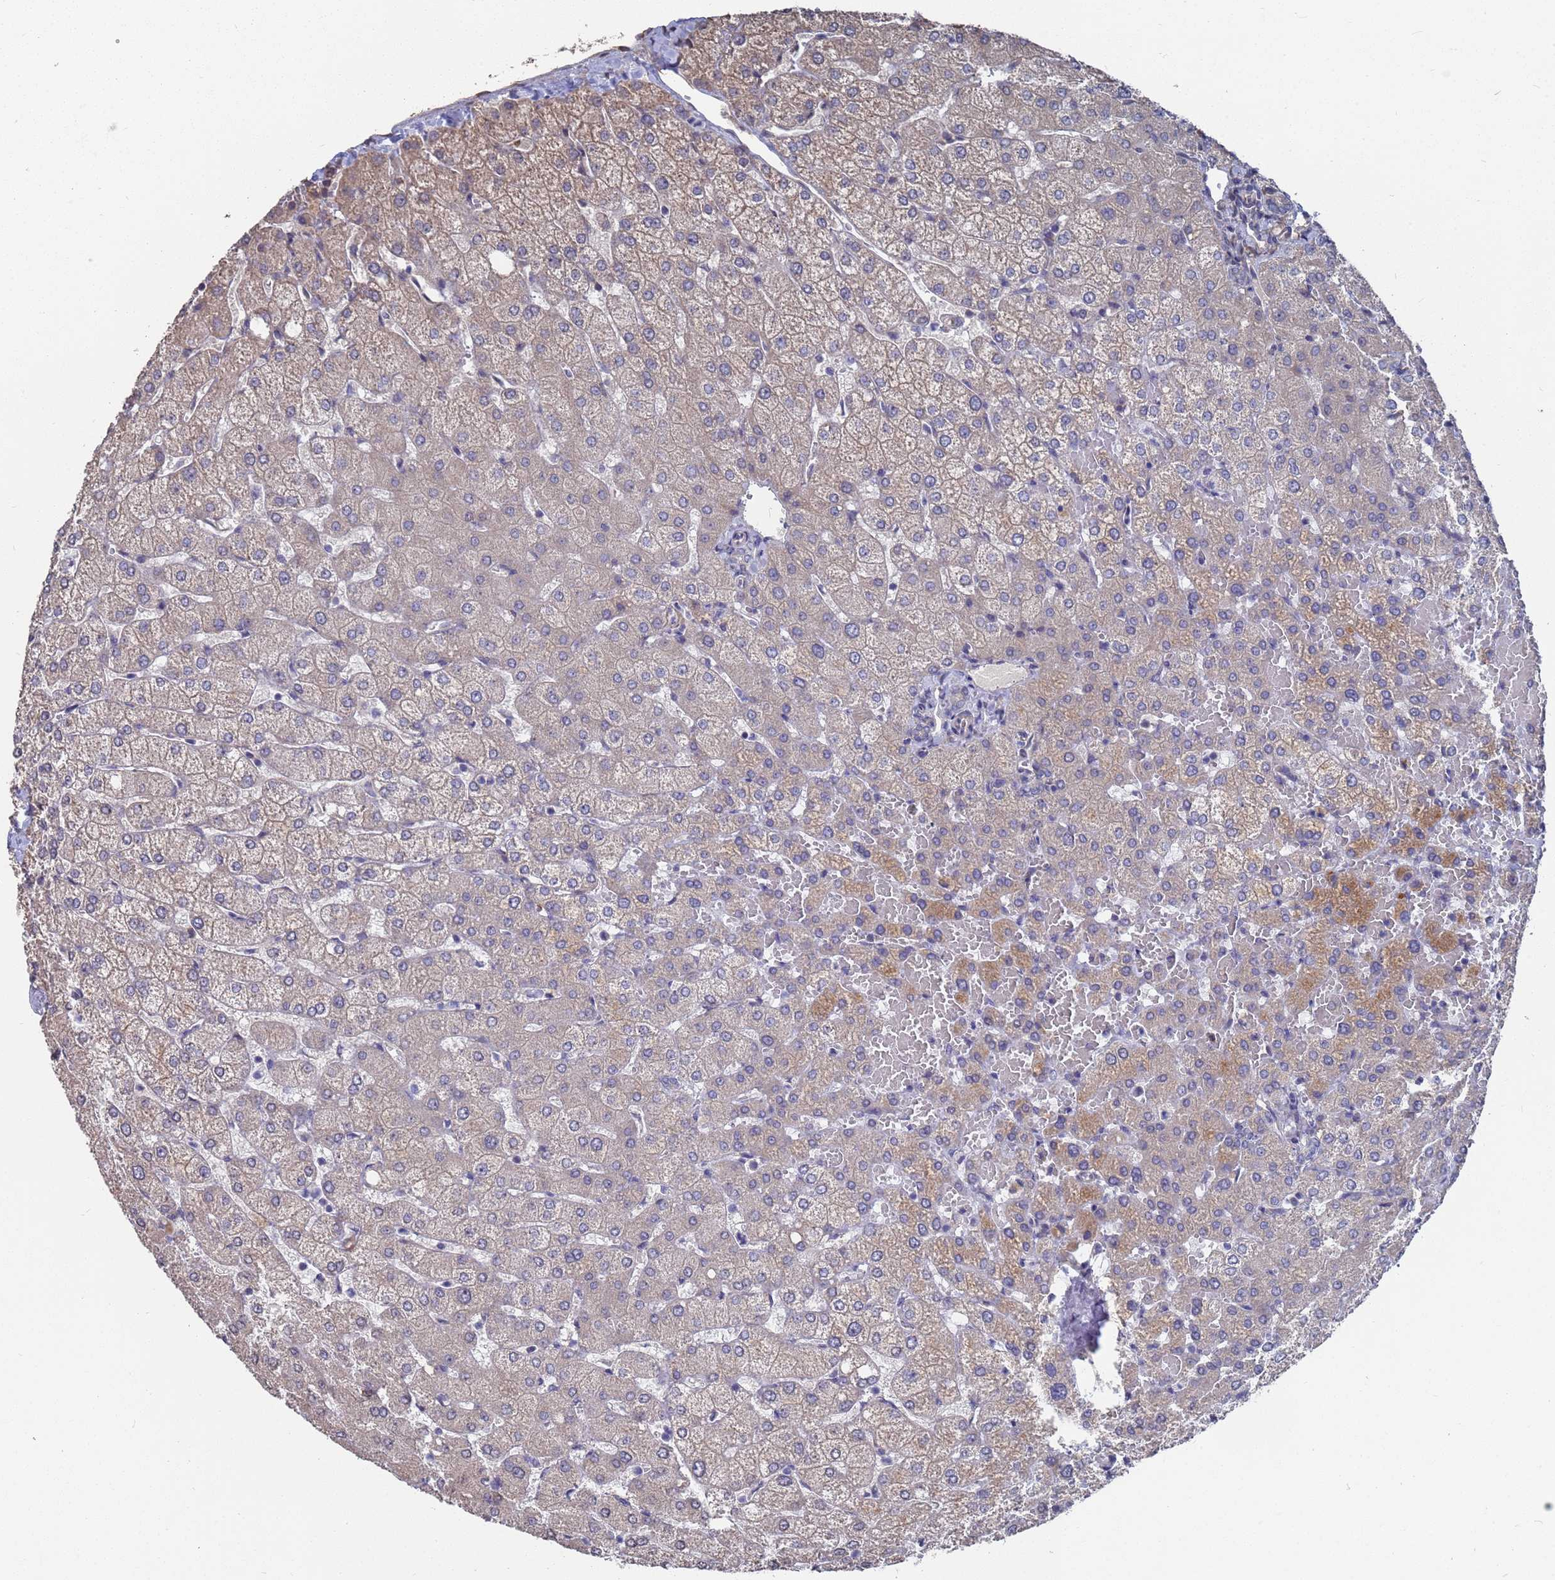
{"staining": {"intensity": "negative", "quantity": "none", "location": "none"}, "tissue": "liver", "cell_type": "Cholangiocytes", "image_type": "normal", "snomed": [{"axis": "morphology", "description": "Normal tissue, NOS"}, {"axis": "topography", "description": "Liver"}], "caption": "DAB immunohistochemical staining of unremarkable human liver demonstrates no significant positivity in cholangiocytes. Nuclei are stained in blue.", "gene": "CFAP119", "patient": {"sex": "female", "age": 54}}